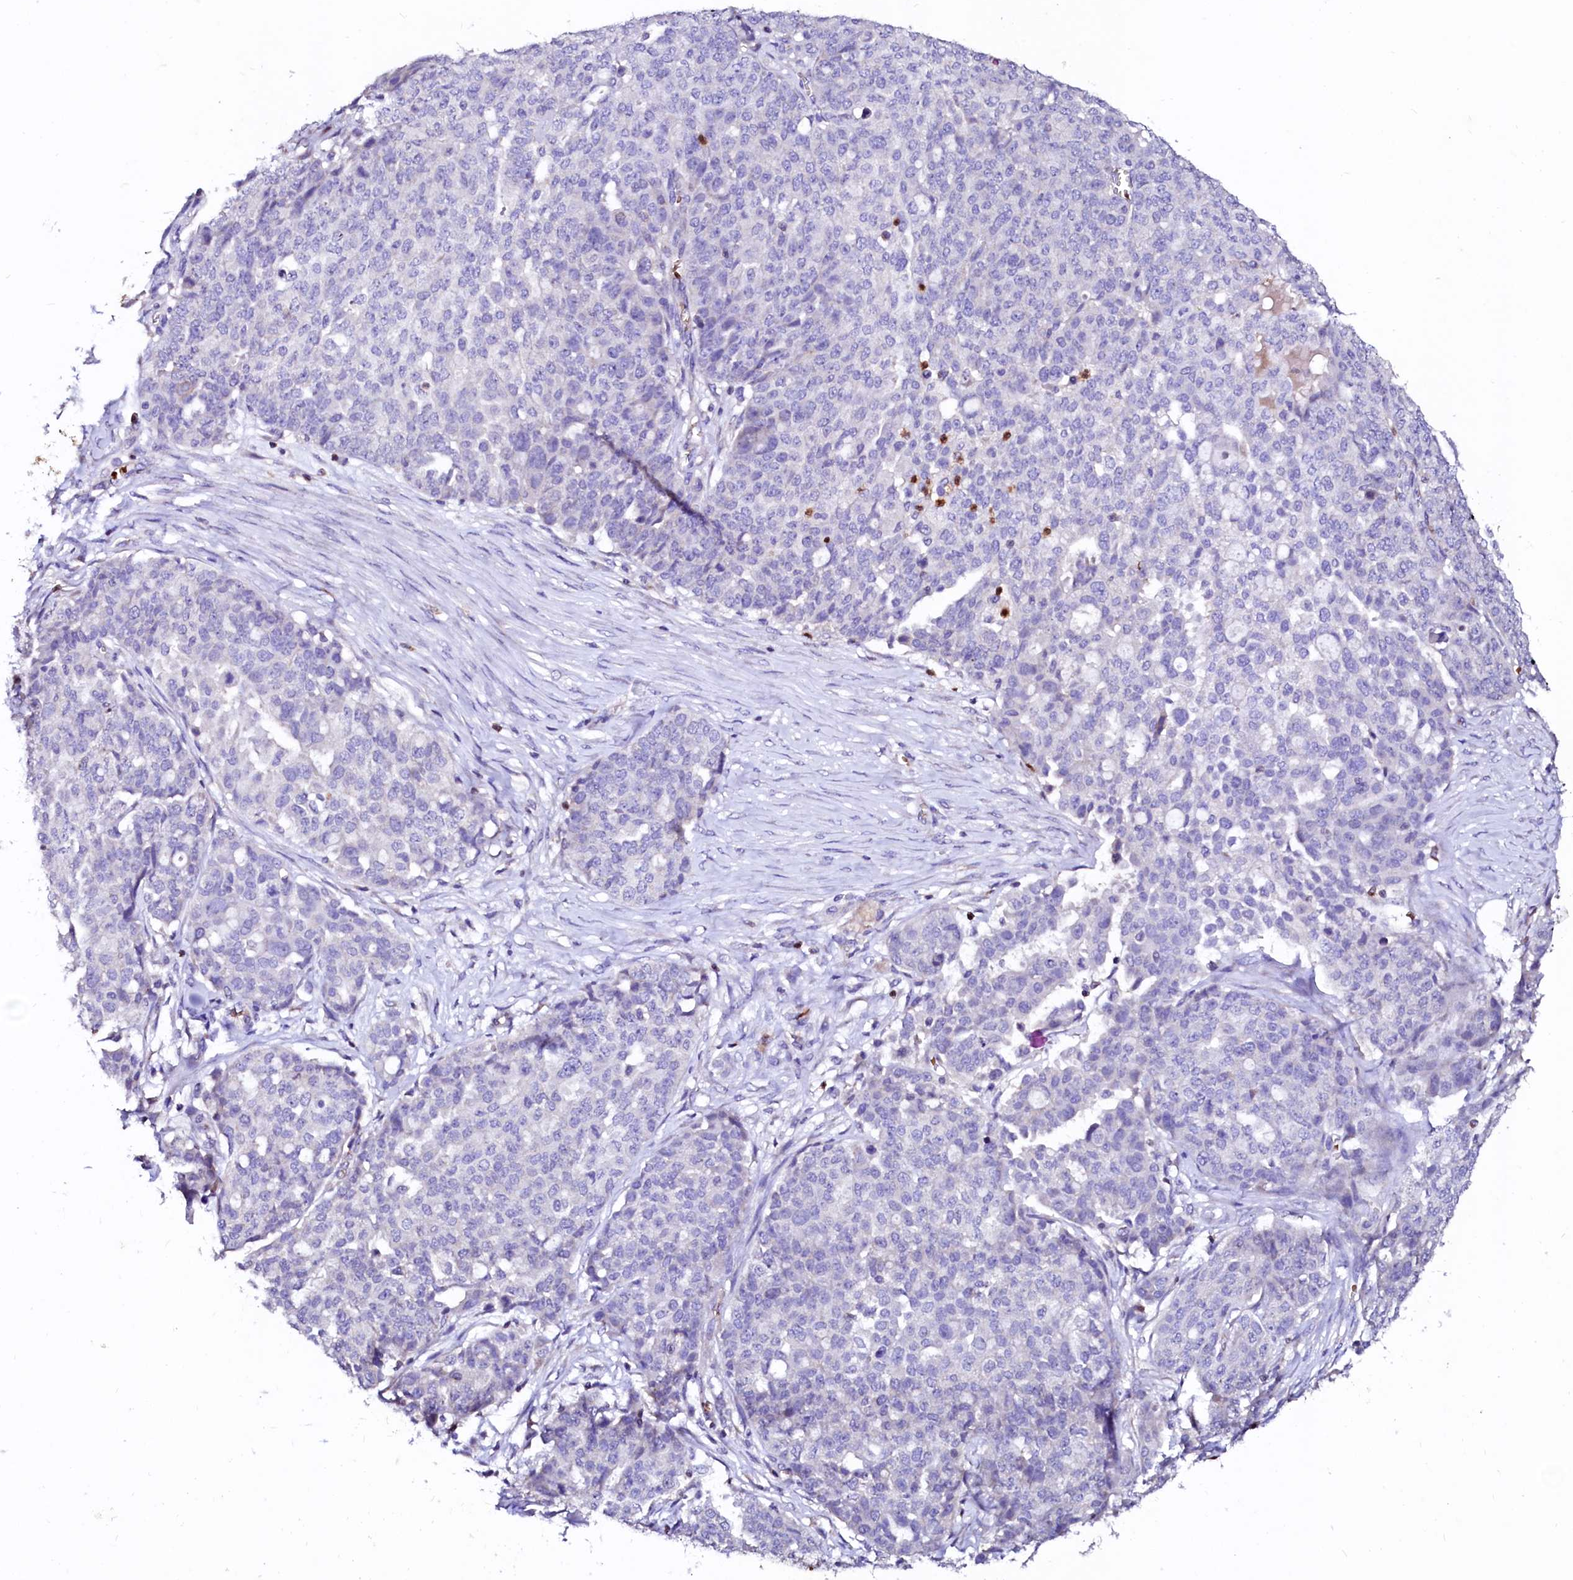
{"staining": {"intensity": "negative", "quantity": "none", "location": "none"}, "tissue": "ovarian cancer", "cell_type": "Tumor cells", "image_type": "cancer", "snomed": [{"axis": "morphology", "description": "Cystadenocarcinoma, serous, NOS"}, {"axis": "topography", "description": "Soft tissue"}, {"axis": "topography", "description": "Ovary"}], "caption": "Tumor cells are negative for brown protein staining in ovarian cancer (serous cystadenocarcinoma).", "gene": "RAB27A", "patient": {"sex": "female", "age": 57}}